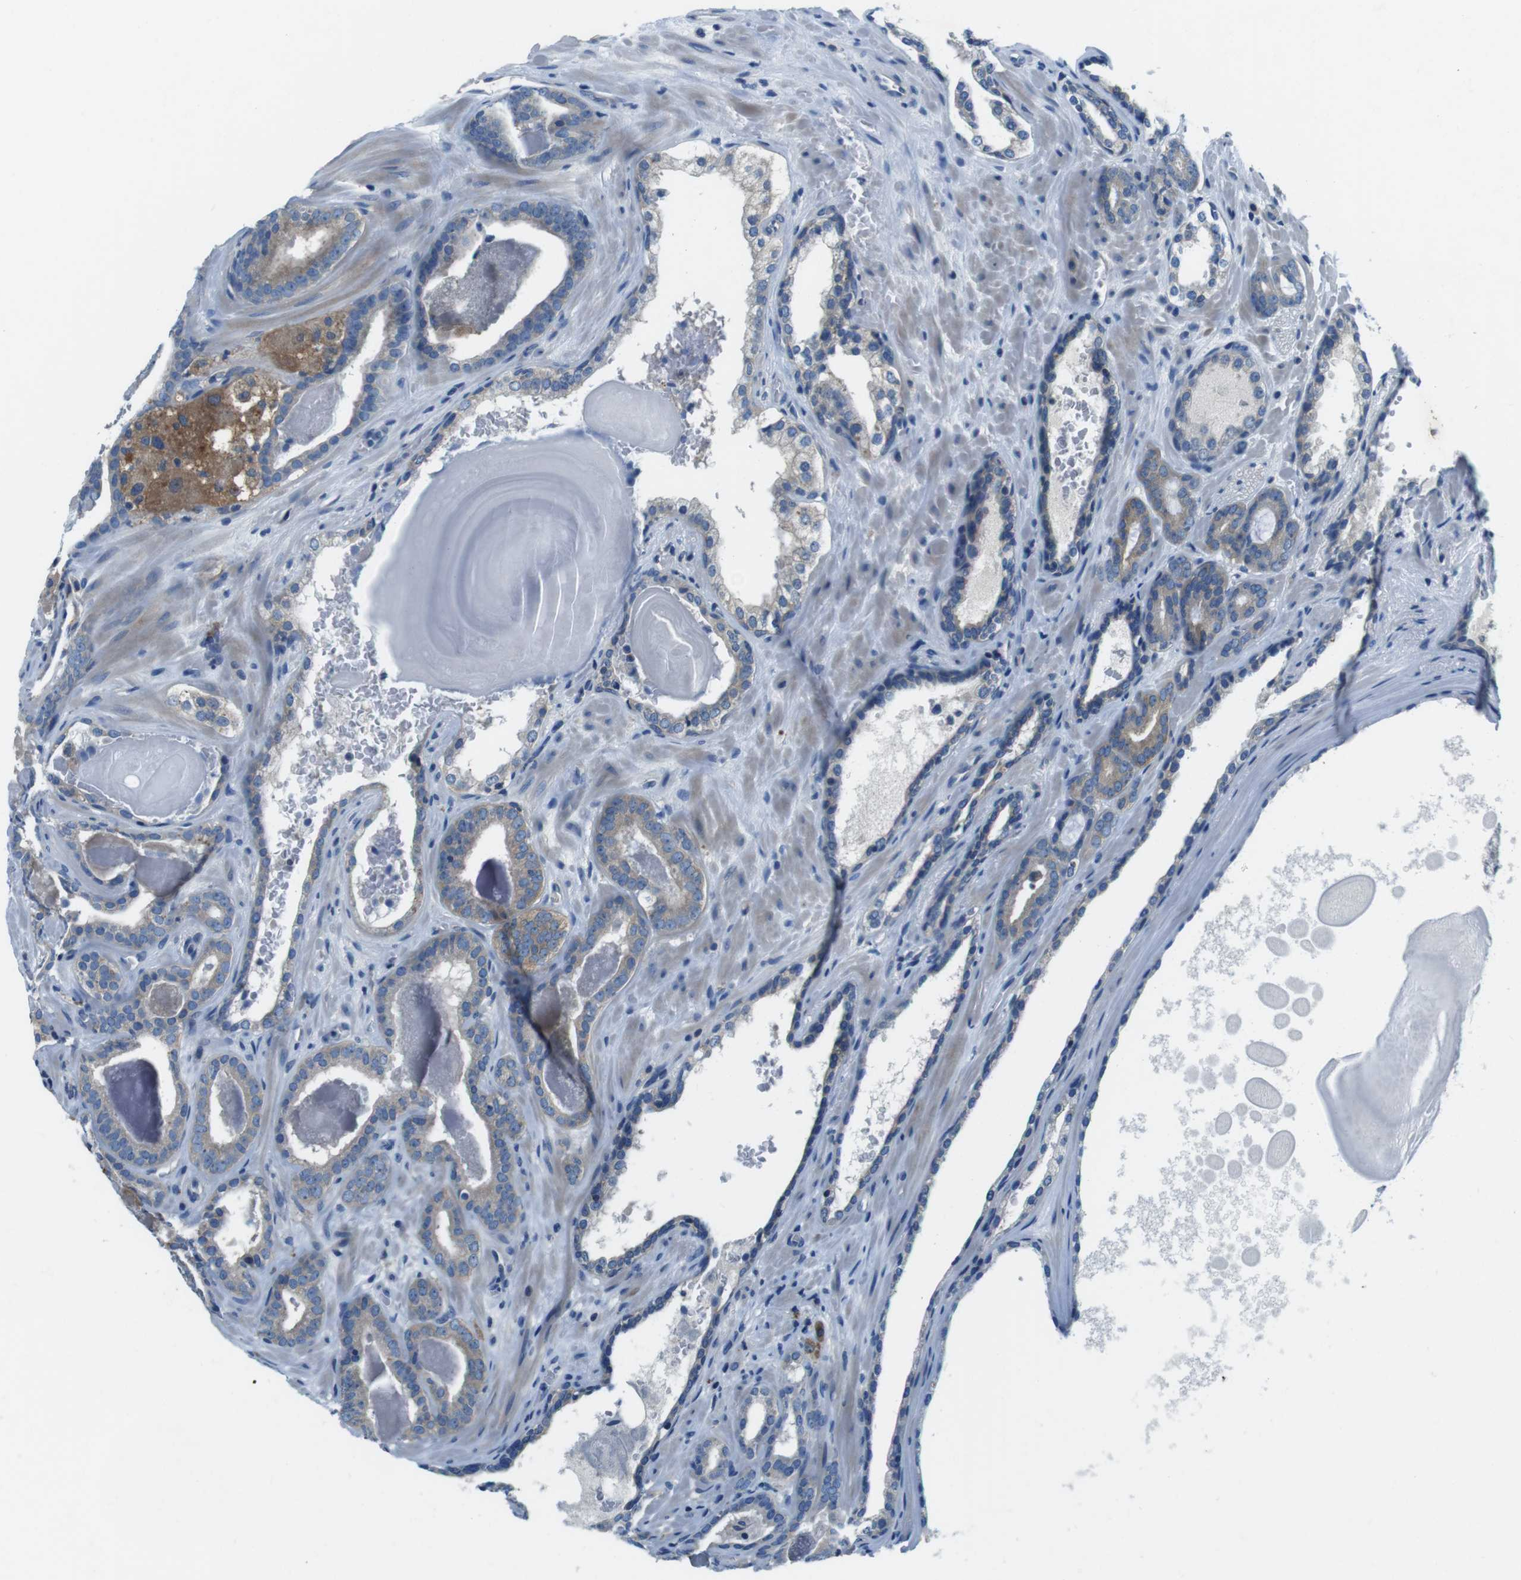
{"staining": {"intensity": "negative", "quantity": "none", "location": "none"}, "tissue": "prostate cancer", "cell_type": "Tumor cells", "image_type": "cancer", "snomed": [{"axis": "morphology", "description": "Adenocarcinoma, High grade"}, {"axis": "topography", "description": "Prostate"}], "caption": "This is a image of immunohistochemistry (IHC) staining of prostate cancer (high-grade adenocarcinoma), which shows no positivity in tumor cells. (DAB immunohistochemistry visualized using brightfield microscopy, high magnification).", "gene": "DENND4C", "patient": {"sex": "male", "age": 60}}